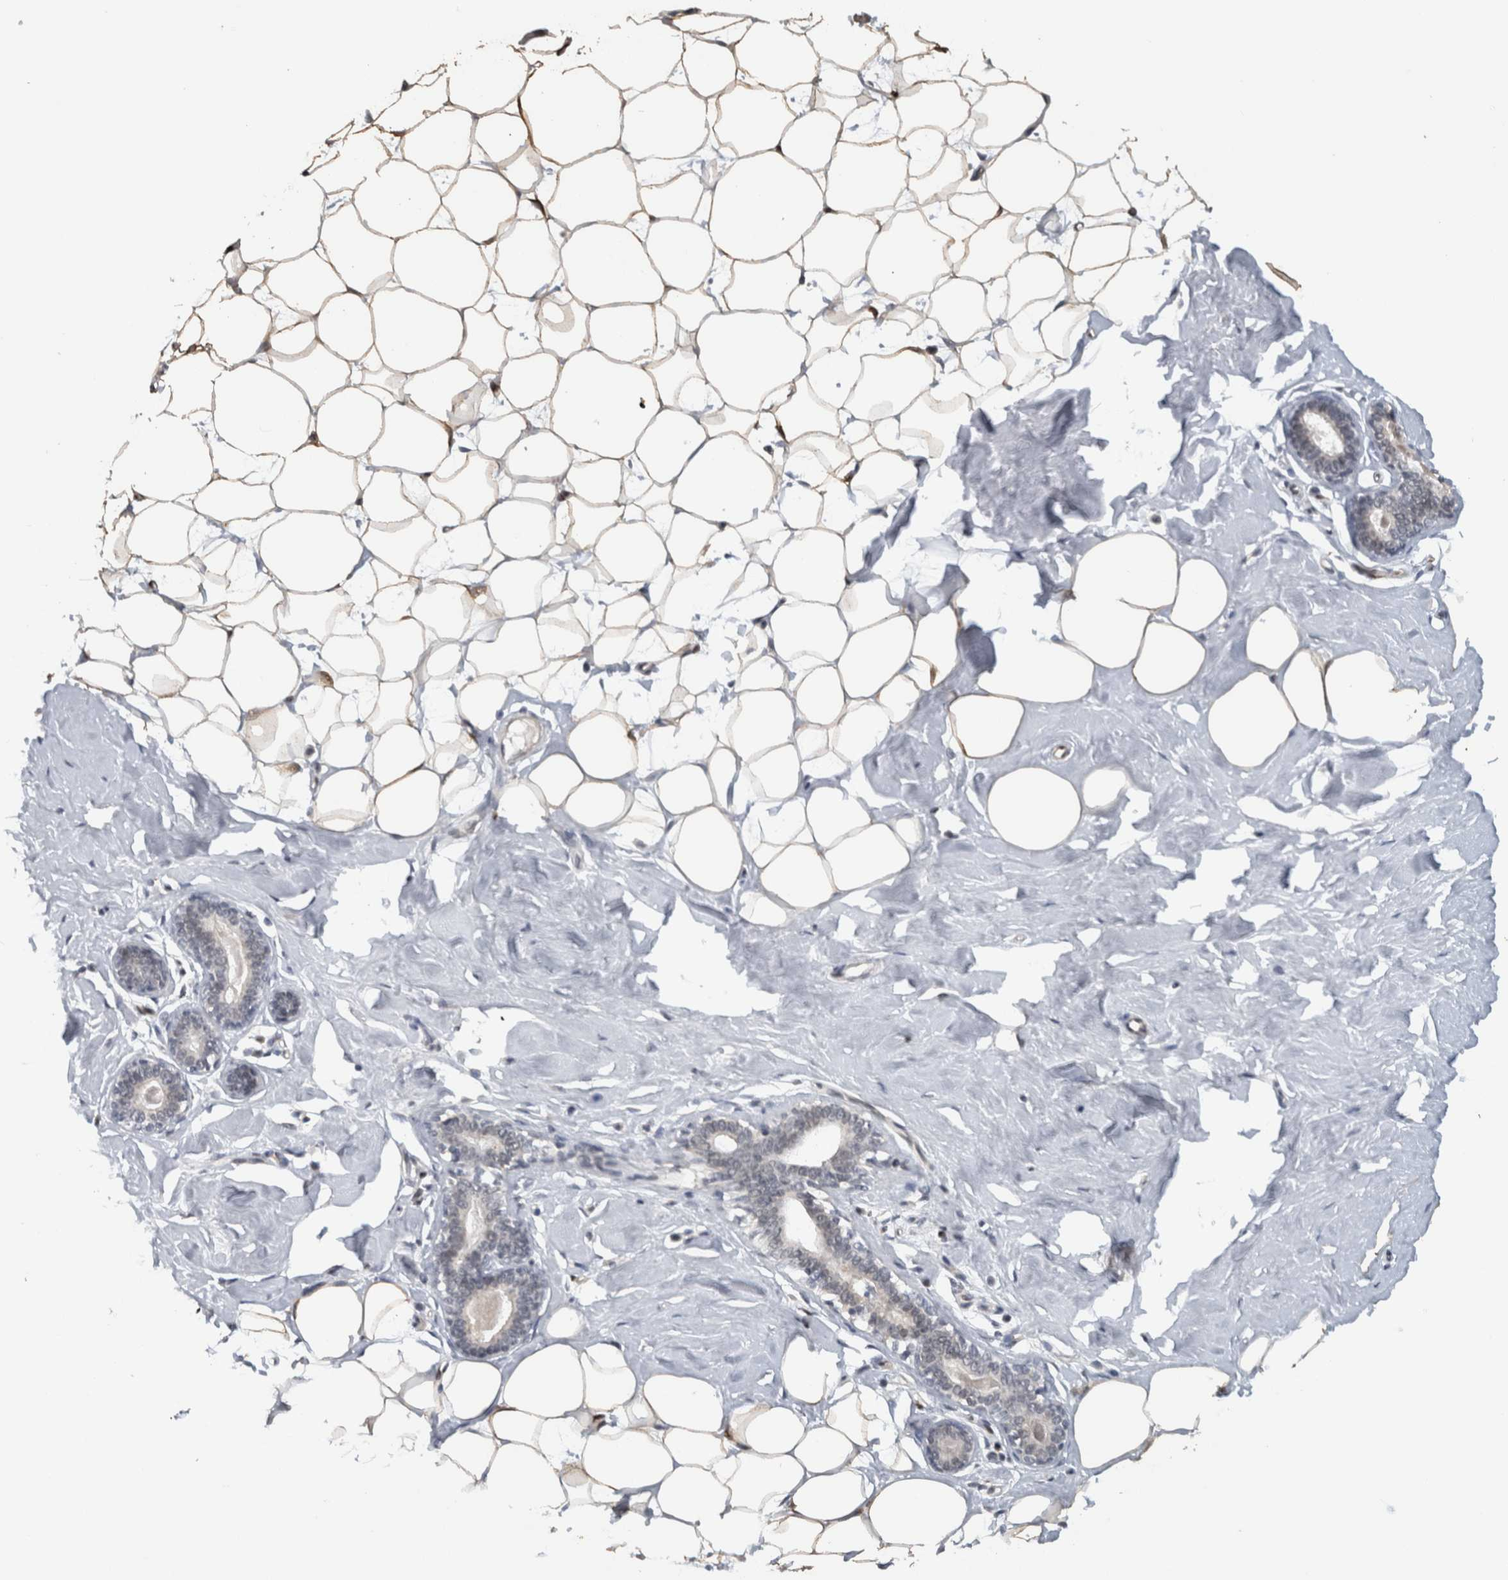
{"staining": {"intensity": "moderate", "quantity": ">75%", "location": "cytoplasmic/membranous"}, "tissue": "breast", "cell_type": "Adipocytes", "image_type": "normal", "snomed": [{"axis": "morphology", "description": "Normal tissue, NOS"}, {"axis": "topography", "description": "Breast"}], "caption": "Breast stained with DAB IHC displays medium levels of moderate cytoplasmic/membranous expression in about >75% of adipocytes. (brown staining indicates protein expression, while blue staining denotes nuclei).", "gene": "PRXL2A", "patient": {"sex": "female", "age": 23}}